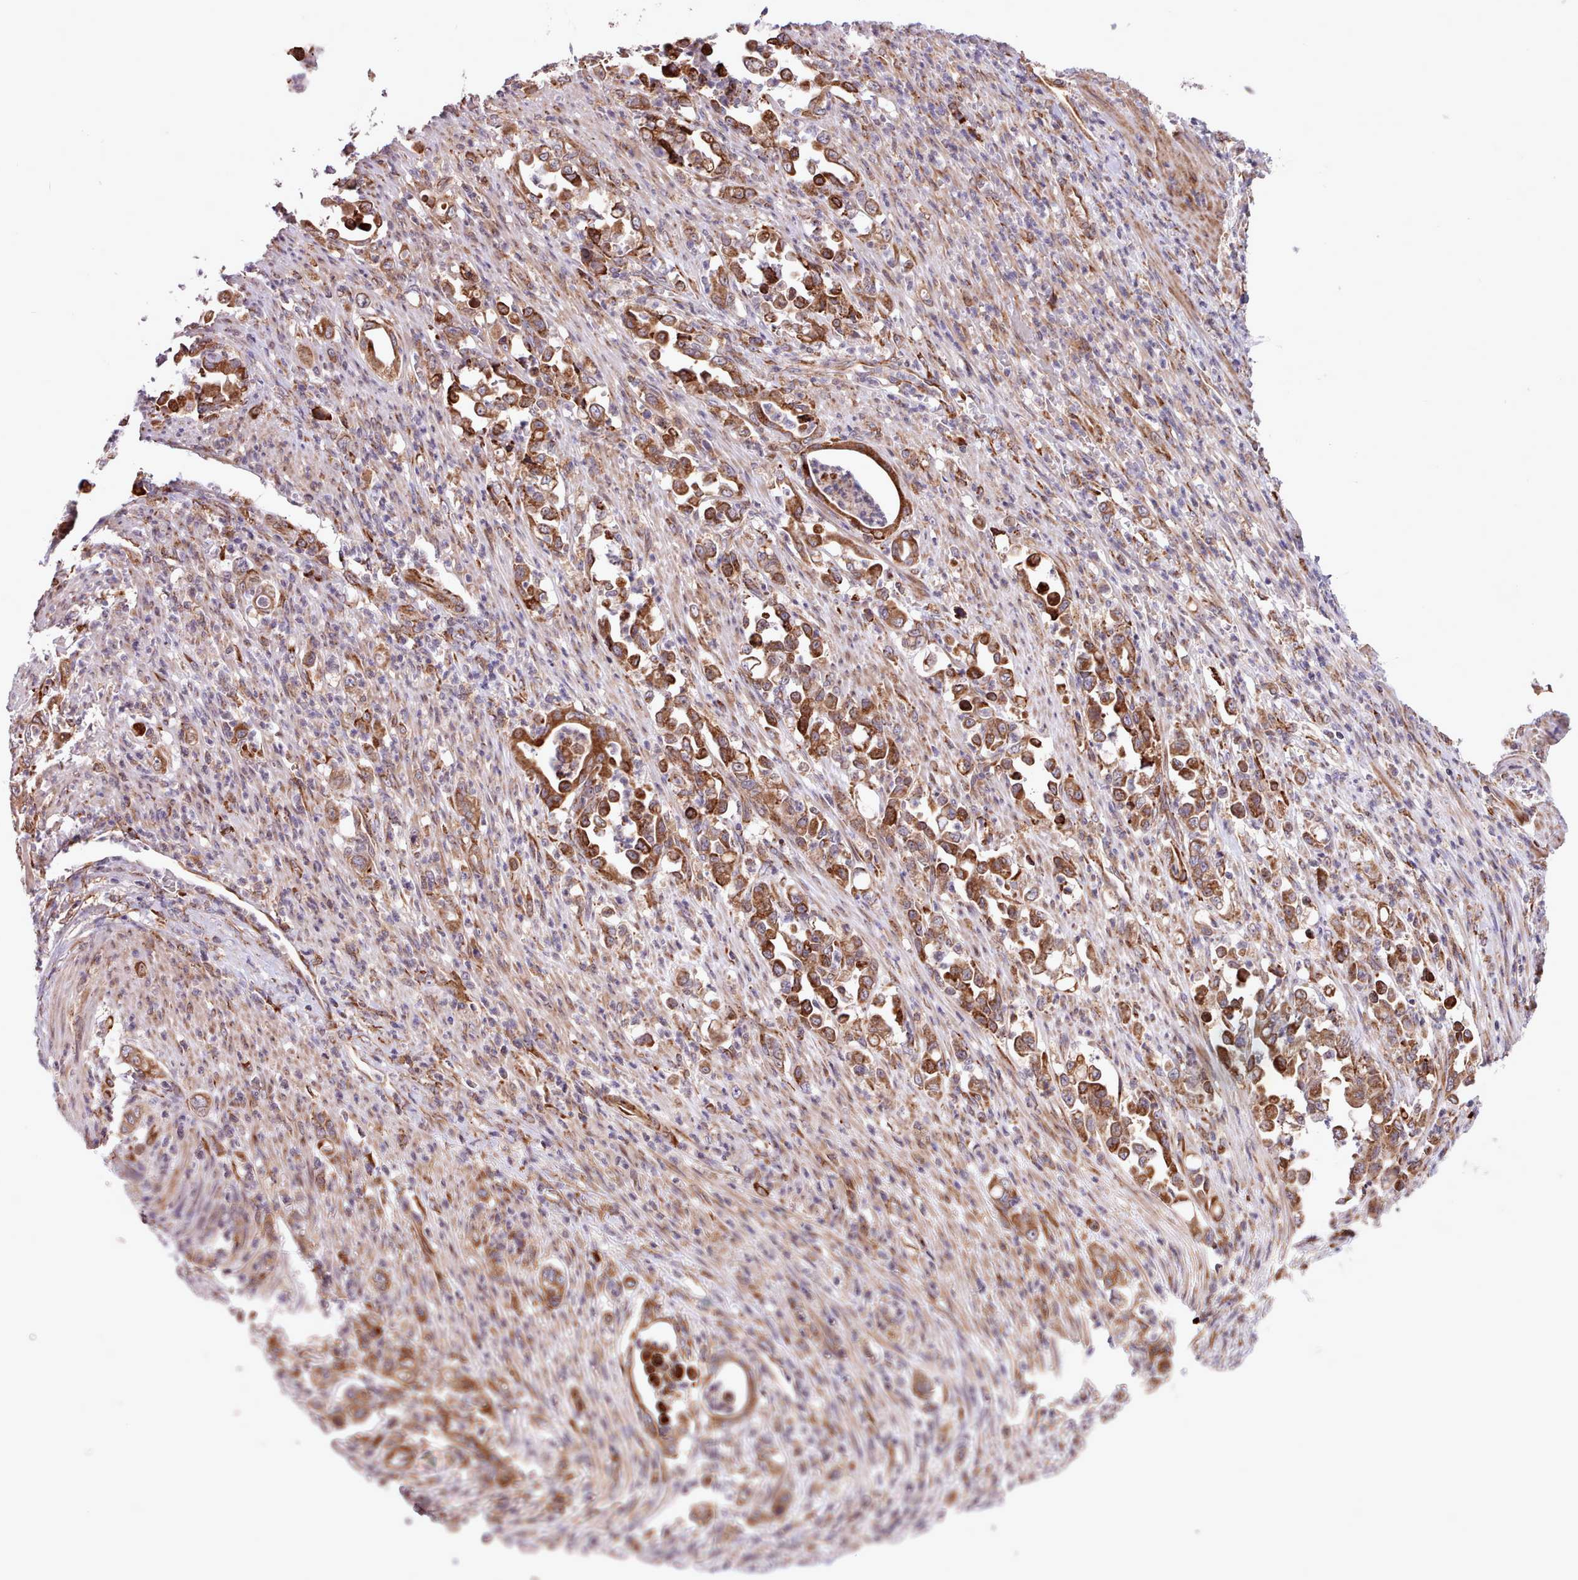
{"staining": {"intensity": "strong", "quantity": ">75%", "location": "cytoplasmic/membranous"}, "tissue": "stomach cancer", "cell_type": "Tumor cells", "image_type": "cancer", "snomed": [{"axis": "morphology", "description": "Normal tissue, NOS"}, {"axis": "morphology", "description": "Adenocarcinoma, NOS"}, {"axis": "topography", "description": "Stomach"}], "caption": "Adenocarcinoma (stomach) stained with immunohistochemistry (IHC) demonstrates strong cytoplasmic/membranous staining in about >75% of tumor cells.", "gene": "TTLL3", "patient": {"sex": "female", "age": 79}}